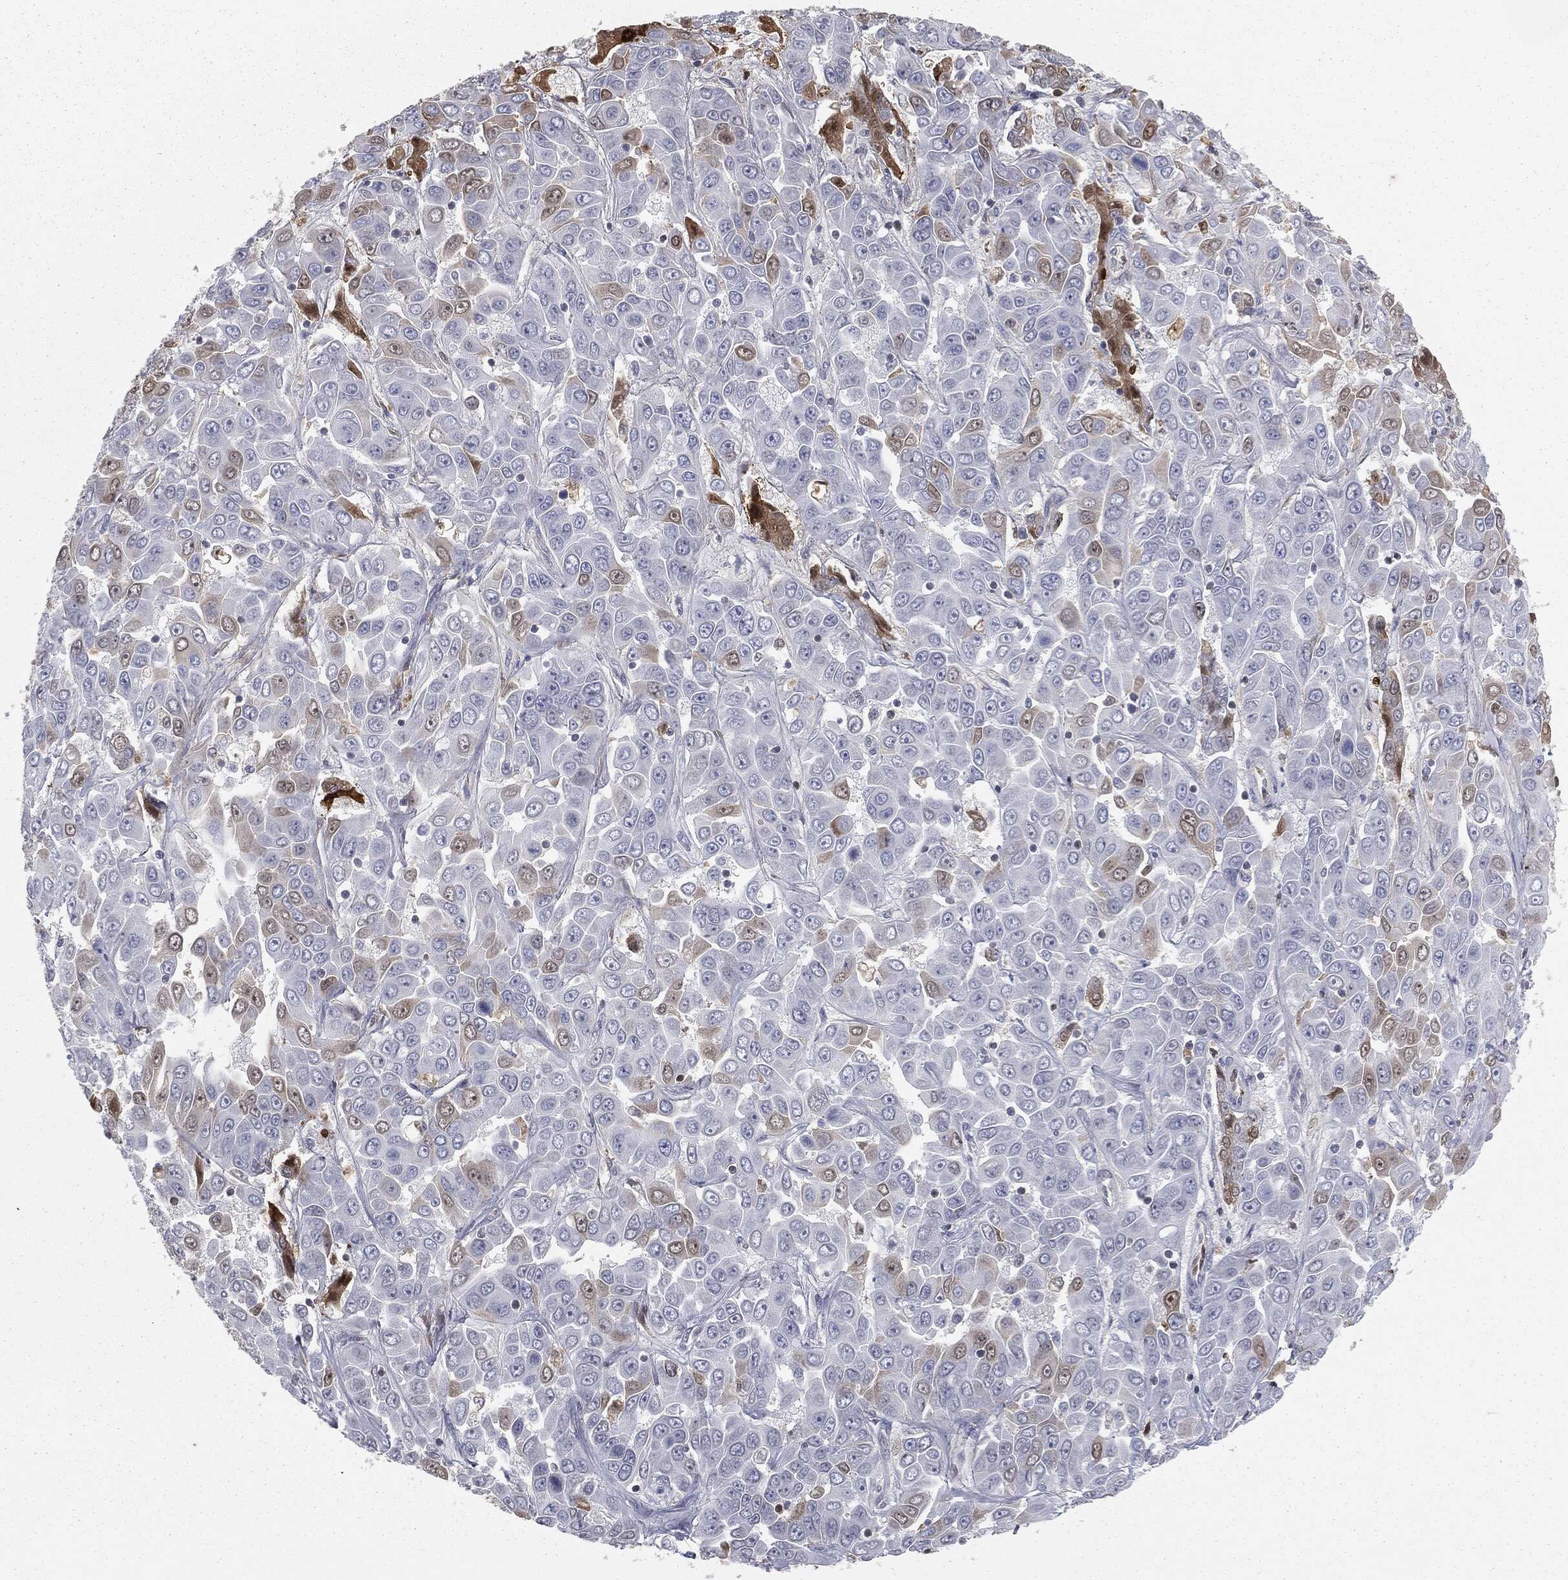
{"staining": {"intensity": "strong", "quantity": "<25%", "location": "cytoplasmic/membranous,nuclear"}, "tissue": "liver cancer", "cell_type": "Tumor cells", "image_type": "cancer", "snomed": [{"axis": "morphology", "description": "Cholangiocarcinoma"}, {"axis": "topography", "description": "Liver"}], "caption": "Immunohistochemical staining of human liver cholangiocarcinoma shows medium levels of strong cytoplasmic/membranous and nuclear protein expression in approximately <25% of tumor cells.", "gene": "ALDOB", "patient": {"sex": "female", "age": 52}}